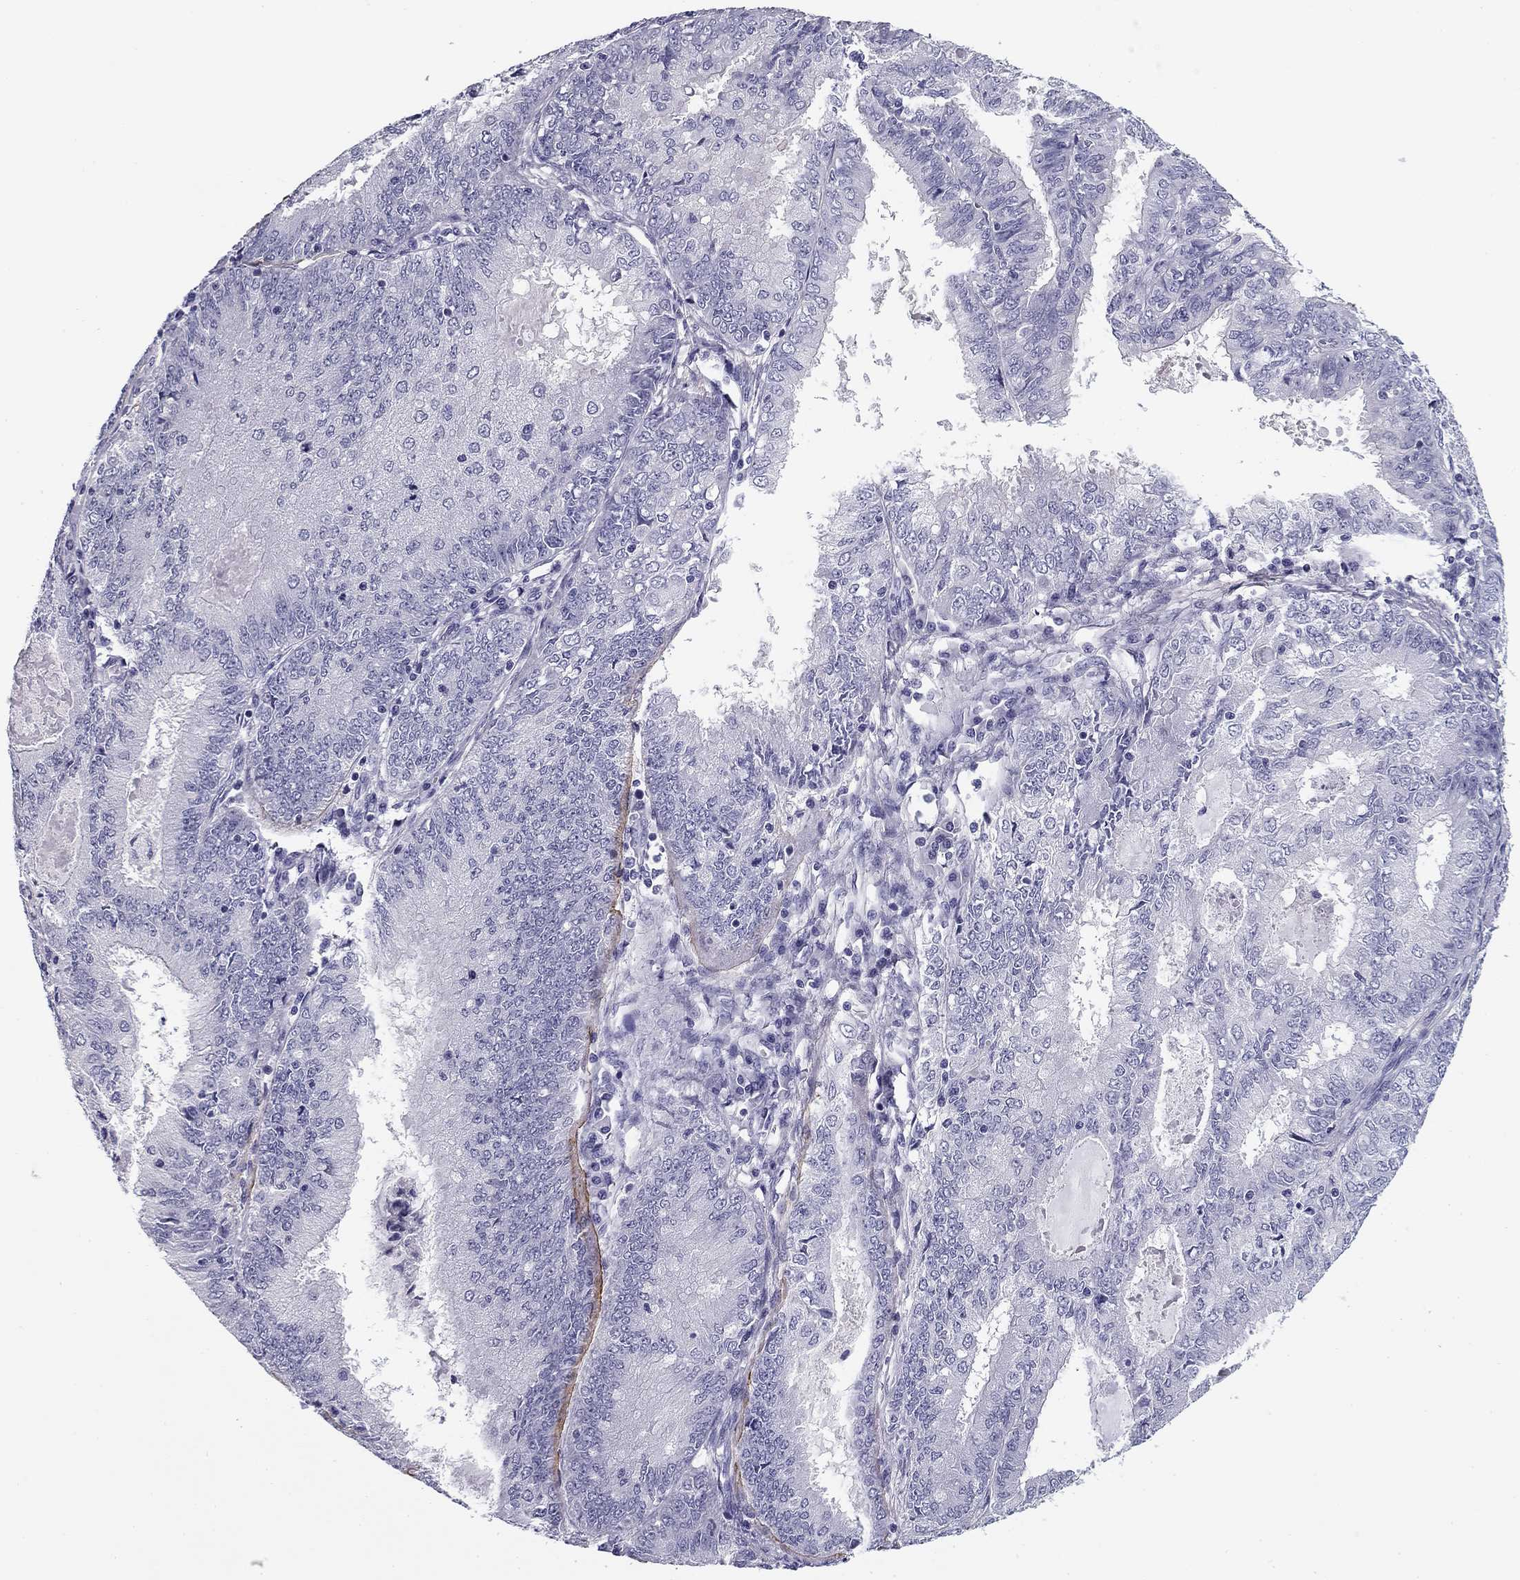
{"staining": {"intensity": "negative", "quantity": "none", "location": "none"}, "tissue": "endometrial cancer", "cell_type": "Tumor cells", "image_type": "cancer", "snomed": [{"axis": "morphology", "description": "Adenocarcinoma, NOS"}, {"axis": "topography", "description": "Endometrium"}], "caption": "Immunohistochemistry image of adenocarcinoma (endometrial) stained for a protein (brown), which exhibits no expression in tumor cells.", "gene": "FLNC", "patient": {"sex": "female", "age": 57}}